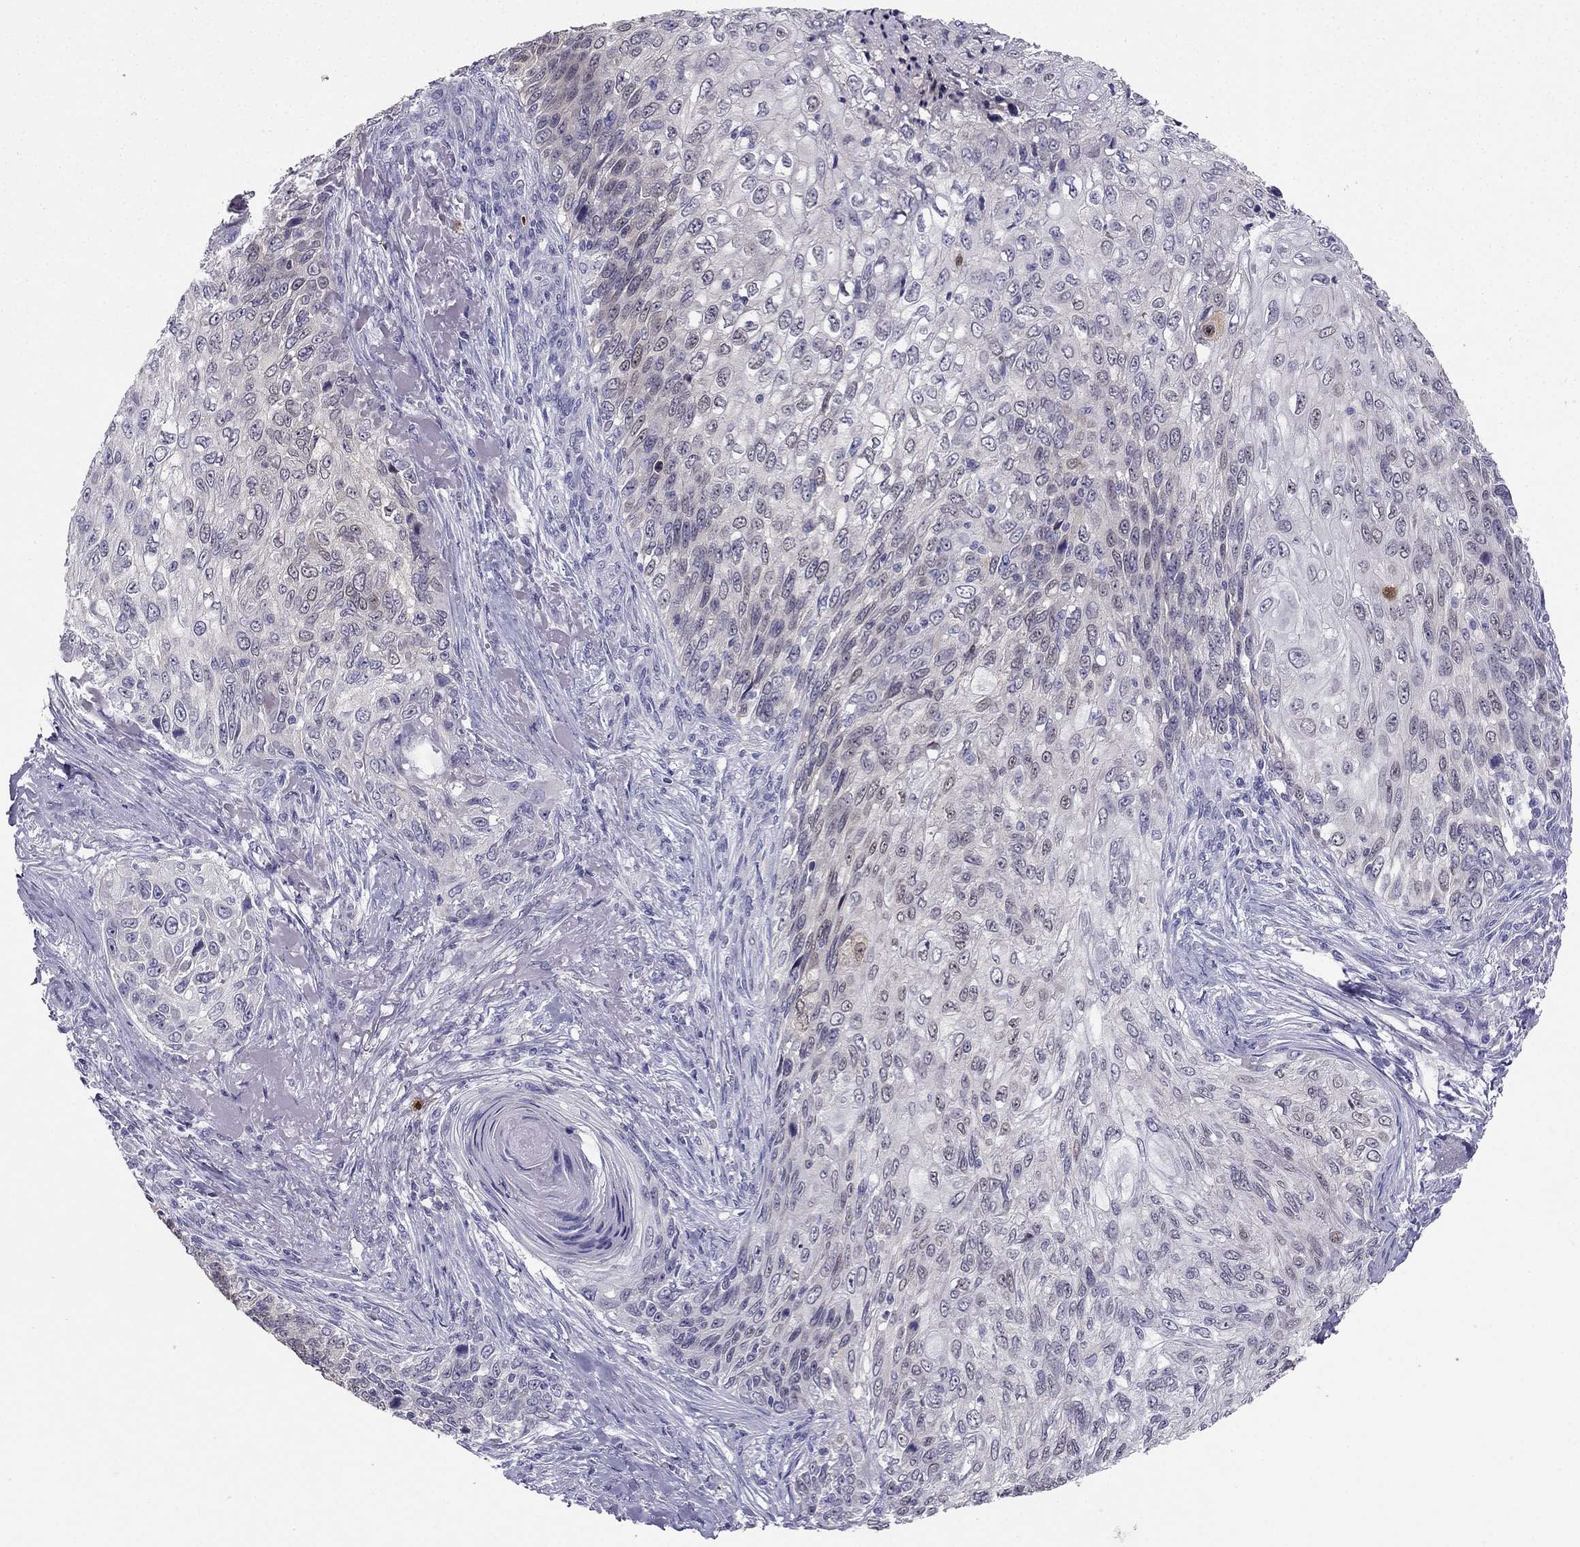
{"staining": {"intensity": "weak", "quantity": "<25%", "location": "cytoplasmic/membranous"}, "tissue": "skin cancer", "cell_type": "Tumor cells", "image_type": "cancer", "snomed": [{"axis": "morphology", "description": "Squamous cell carcinoma, NOS"}, {"axis": "topography", "description": "Skin"}], "caption": "This micrograph is of skin cancer stained with immunohistochemistry to label a protein in brown with the nuclei are counter-stained blue. There is no positivity in tumor cells.", "gene": "RSPH14", "patient": {"sex": "male", "age": 92}}